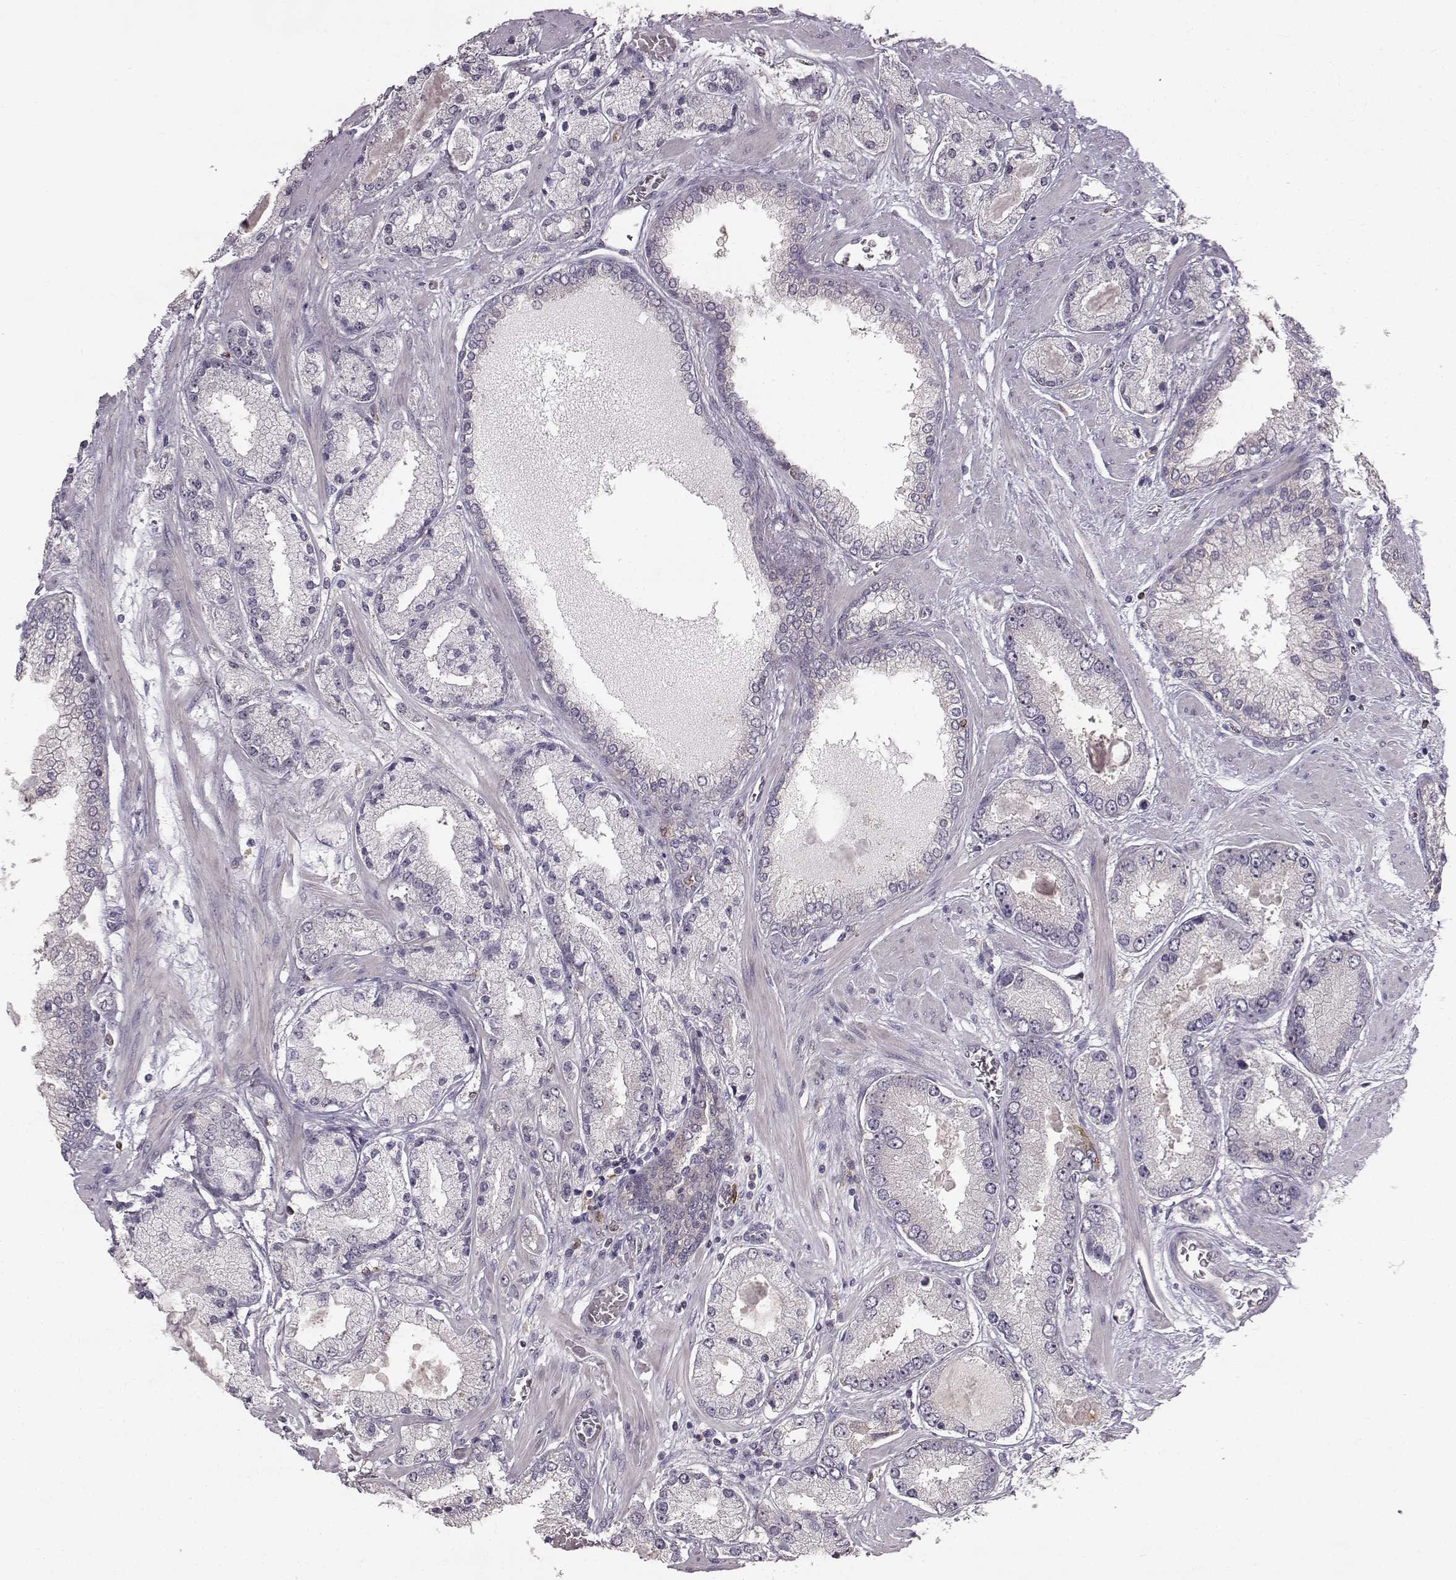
{"staining": {"intensity": "negative", "quantity": "none", "location": "none"}, "tissue": "prostate cancer", "cell_type": "Tumor cells", "image_type": "cancer", "snomed": [{"axis": "morphology", "description": "Adenocarcinoma, High grade"}, {"axis": "topography", "description": "Prostate"}], "caption": "IHC of high-grade adenocarcinoma (prostate) shows no positivity in tumor cells.", "gene": "SPAG17", "patient": {"sex": "male", "age": 67}}